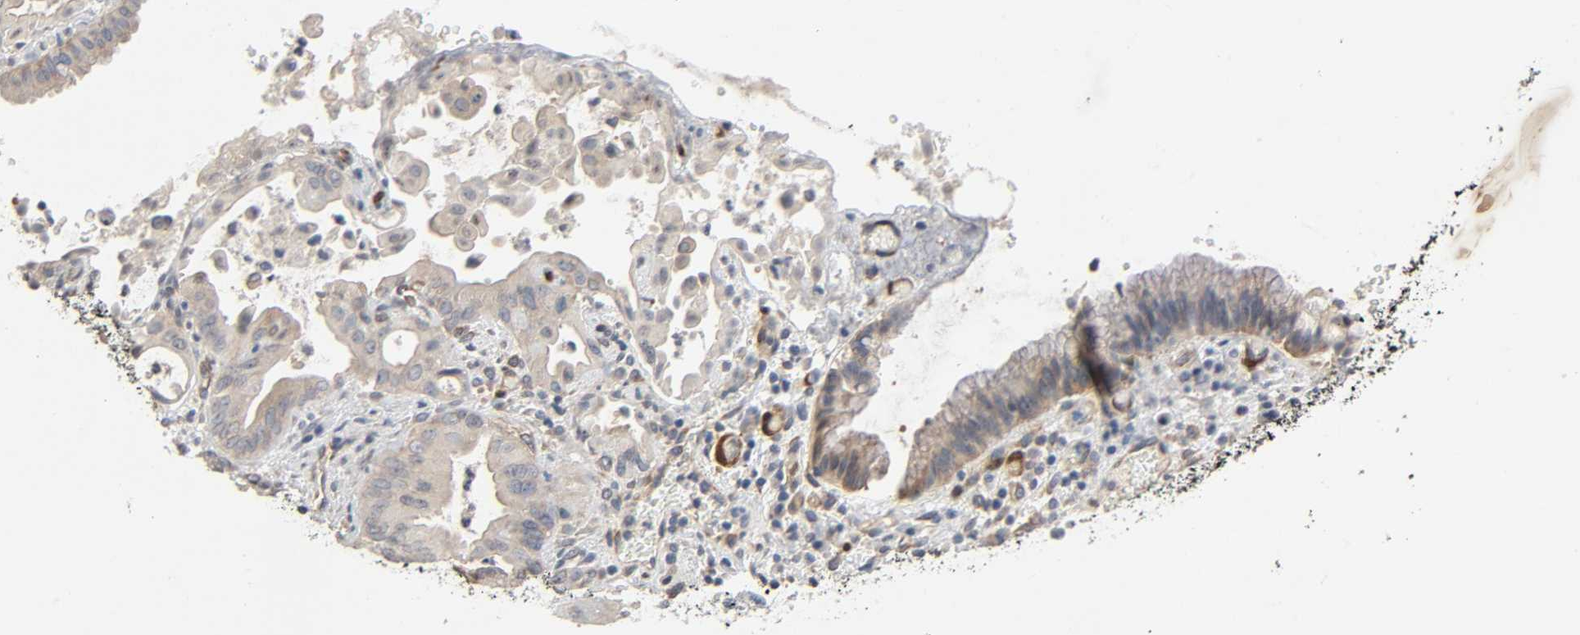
{"staining": {"intensity": "weak", "quantity": ">75%", "location": "cytoplasmic/membranous"}, "tissue": "liver cancer", "cell_type": "Tumor cells", "image_type": "cancer", "snomed": [{"axis": "morphology", "description": "Cholangiocarcinoma"}, {"axis": "topography", "description": "Liver"}], "caption": "Weak cytoplasmic/membranous positivity for a protein is present in approximately >75% of tumor cells of liver cancer using immunohistochemistry (IHC).", "gene": "PTK2", "patient": {"sex": "male", "age": 58}}